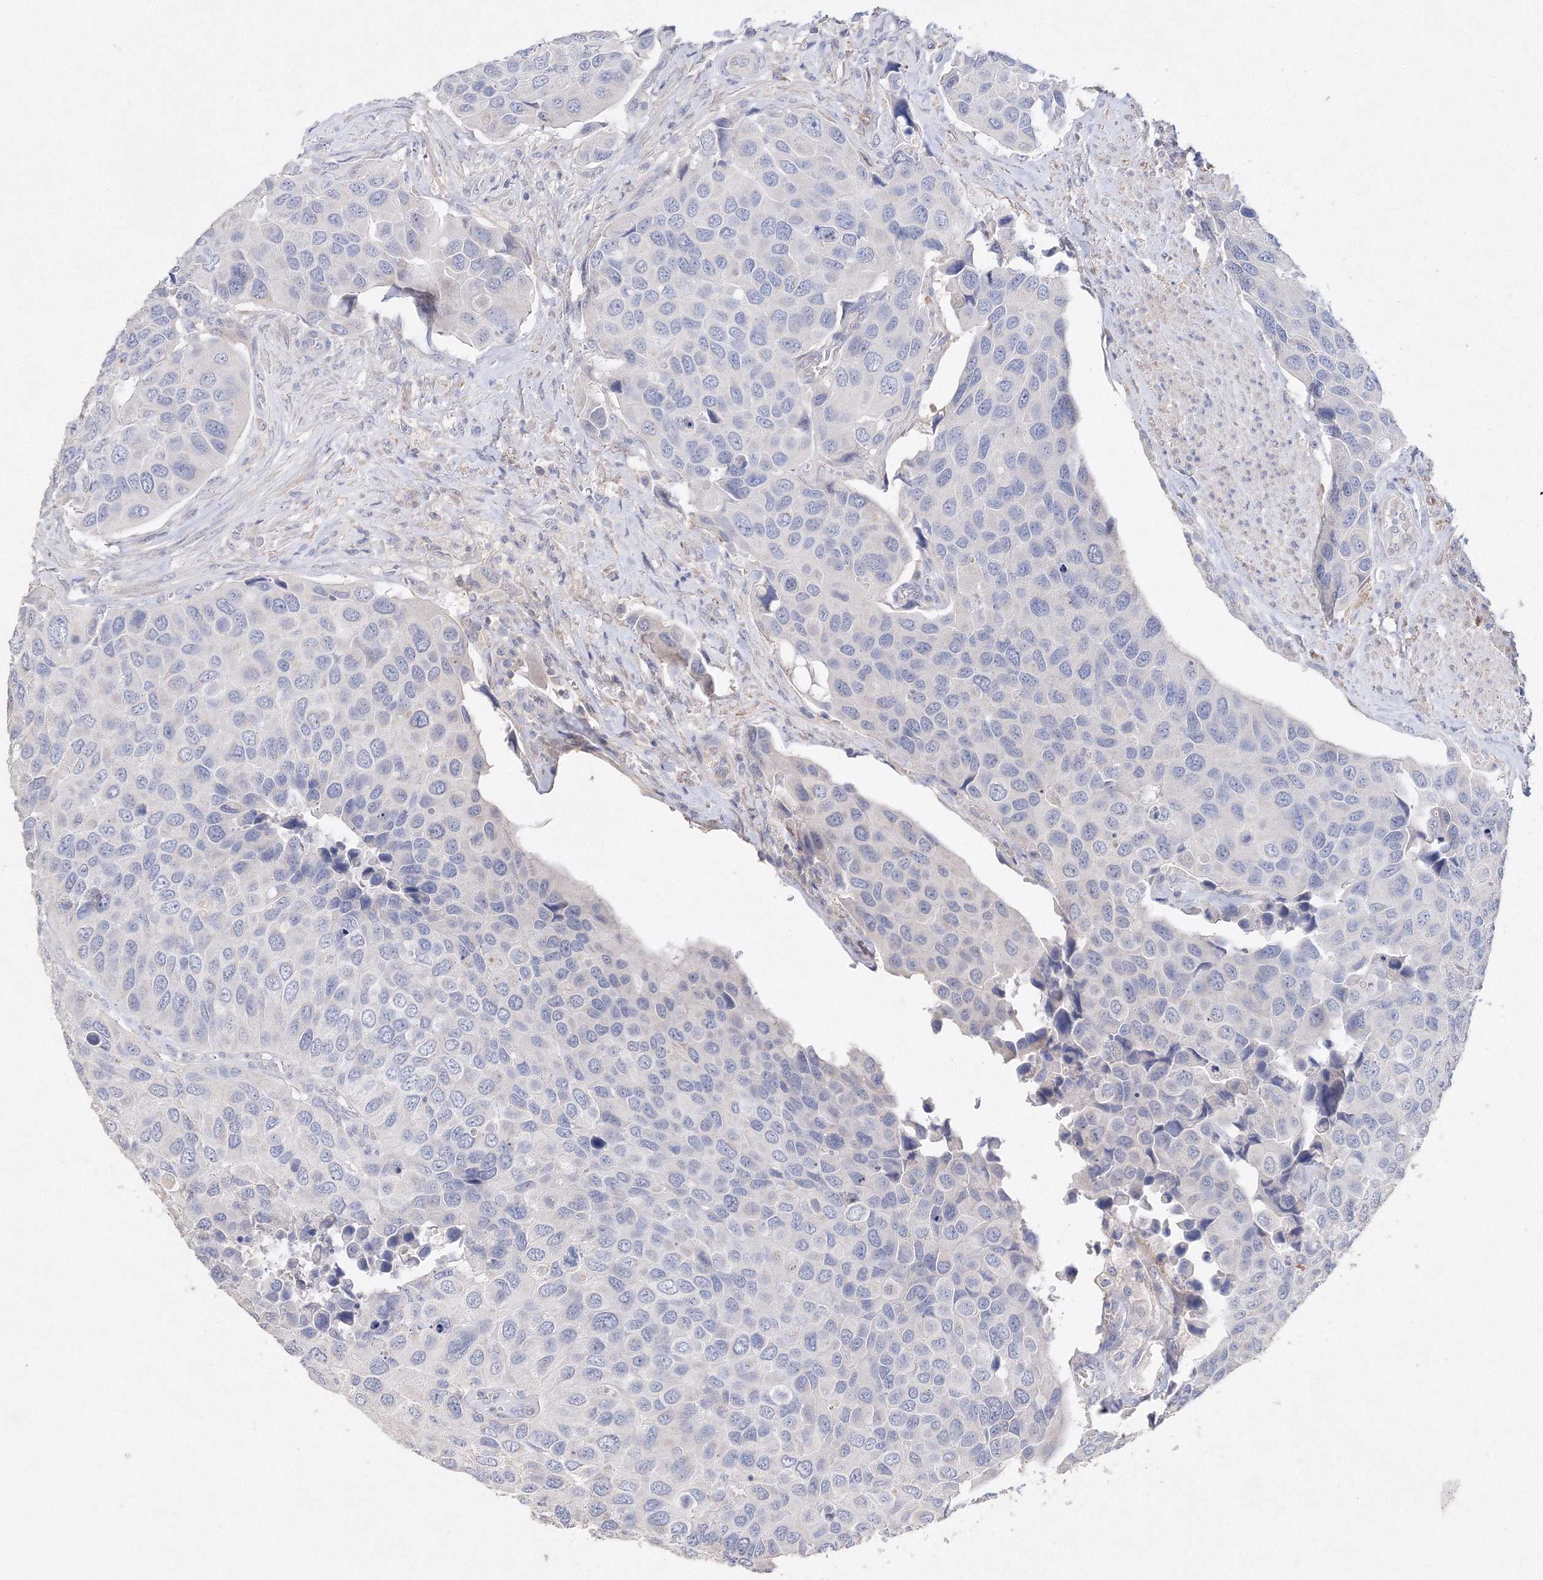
{"staining": {"intensity": "negative", "quantity": "none", "location": "none"}, "tissue": "urothelial cancer", "cell_type": "Tumor cells", "image_type": "cancer", "snomed": [{"axis": "morphology", "description": "Urothelial carcinoma, High grade"}, {"axis": "topography", "description": "Urinary bladder"}], "caption": "High-grade urothelial carcinoma was stained to show a protein in brown. There is no significant positivity in tumor cells.", "gene": "GLS", "patient": {"sex": "male", "age": 74}}